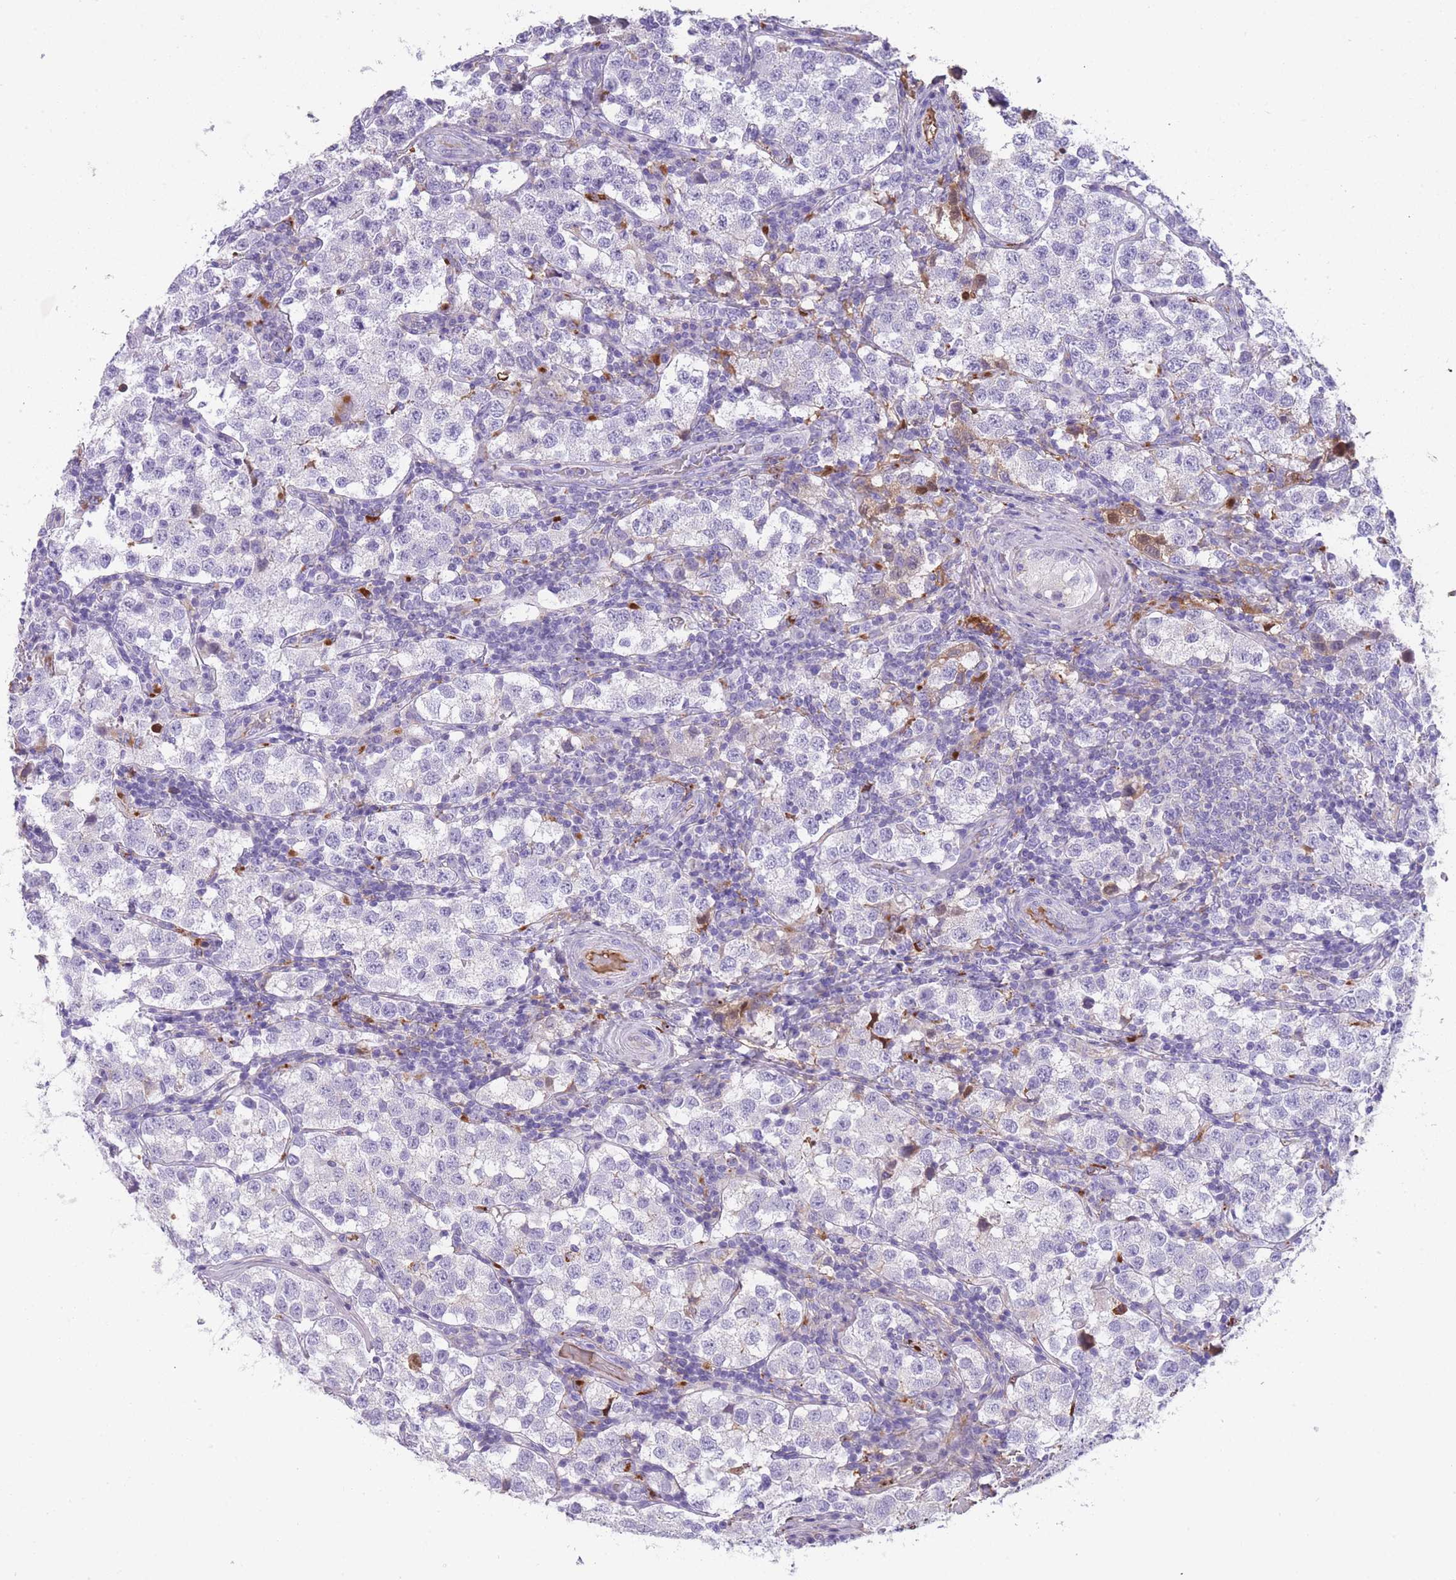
{"staining": {"intensity": "negative", "quantity": "none", "location": "none"}, "tissue": "testis cancer", "cell_type": "Tumor cells", "image_type": "cancer", "snomed": [{"axis": "morphology", "description": "Seminoma, NOS"}, {"axis": "topography", "description": "Testis"}], "caption": "Immunohistochemical staining of testis cancer (seminoma) exhibits no significant staining in tumor cells.", "gene": "GNAT1", "patient": {"sex": "male", "age": 34}}